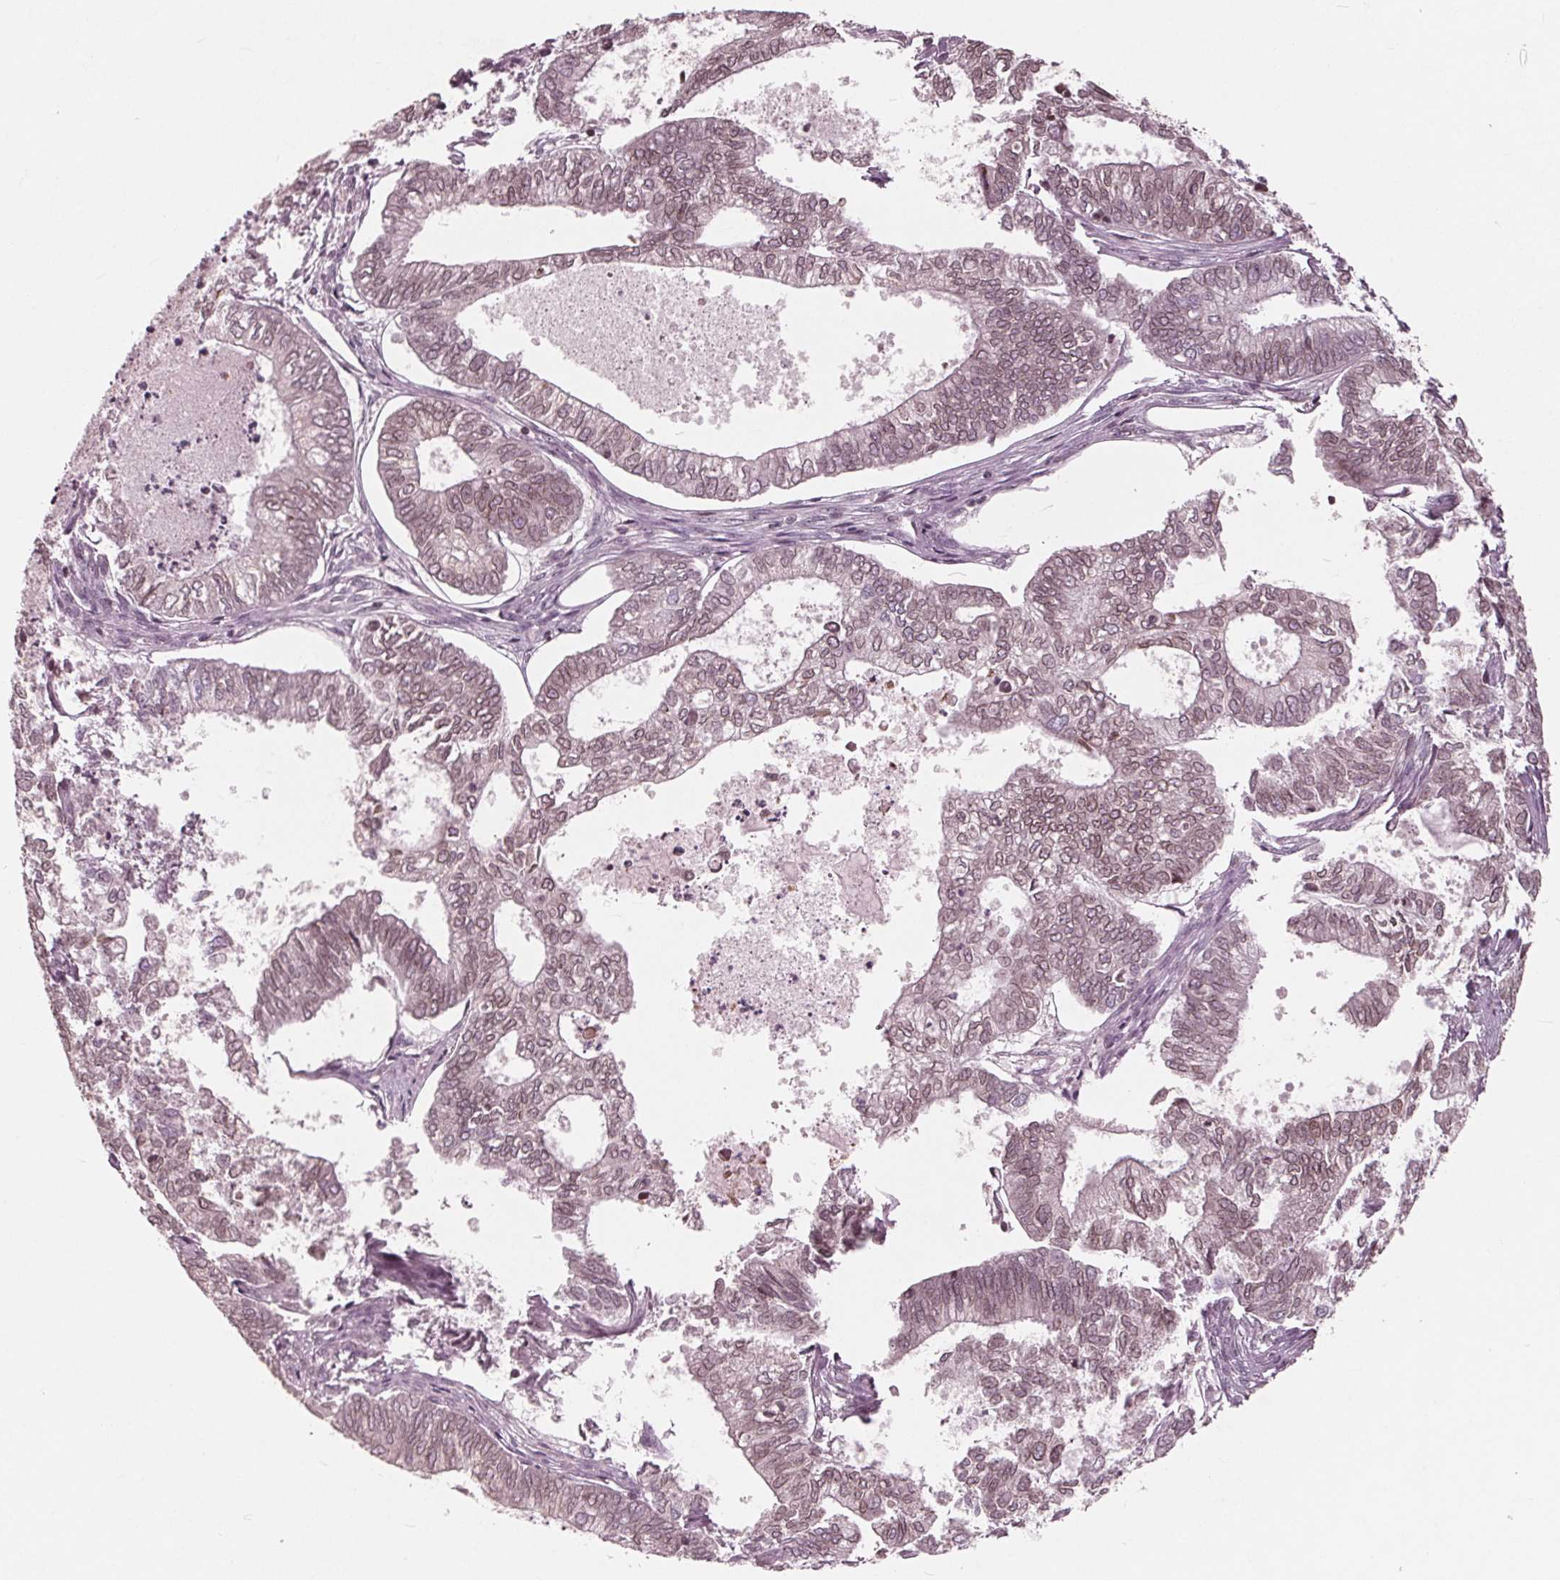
{"staining": {"intensity": "moderate", "quantity": ">75%", "location": "cytoplasmic/membranous,nuclear"}, "tissue": "ovarian cancer", "cell_type": "Tumor cells", "image_type": "cancer", "snomed": [{"axis": "morphology", "description": "Carcinoma, endometroid"}, {"axis": "topography", "description": "Ovary"}], "caption": "DAB (3,3'-diaminobenzidine) immunohistochemical staining of ovarian cancer (endometroid carcinoma) displays moderate cytoplasmic/membranous and nuclear protein expression in approximately >75% of tumor cells. Immunohistochemistry stains the protein of interest in brown and the nuclei are stained blue.", "gene": "NUP210", "patient": {"sex": "female", "age": 64}}